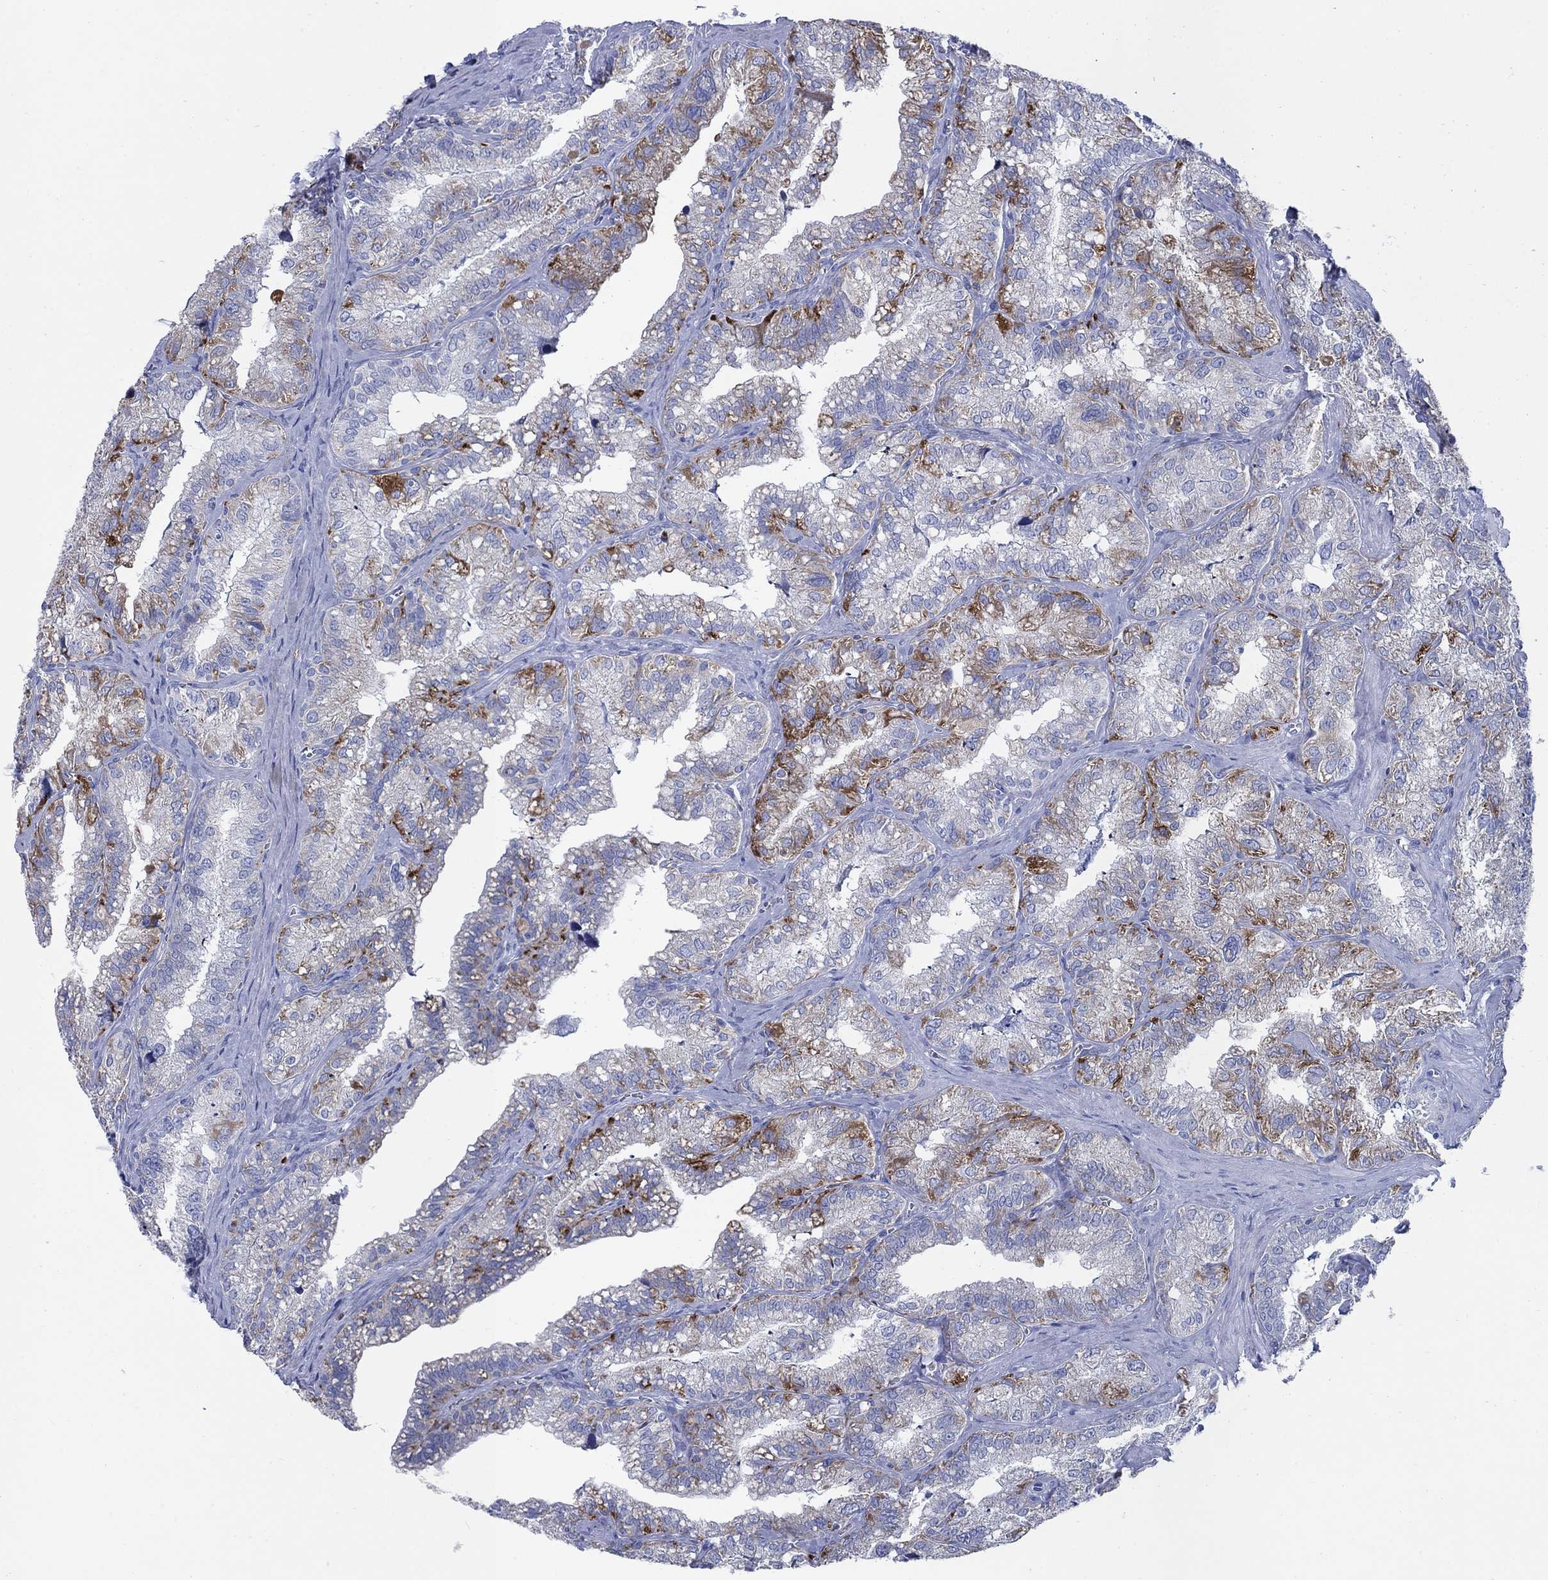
{"staining": {"intensity": "strong", "quantity": "<25%", "location": "cytoplasmic/membranous"}, "tissue": "seminal vesicle", "cell_type": "Glandular cells", "image_type": "normal", "snomed": [{"axis": "morphology", "description": "Normal tissue, NOS"}, {"axis": "topography", "description": "Seminal veicle"}], "caption": "Protein positivity by immunohistochemistry (IHC) exhibits strong cytoplasmic/membranous expression in approximately <25% of glandular cells in unremarkable seminal vesicle.", "gene": "SCCPDH", "patient": {"sex": "male", "age": 57}}